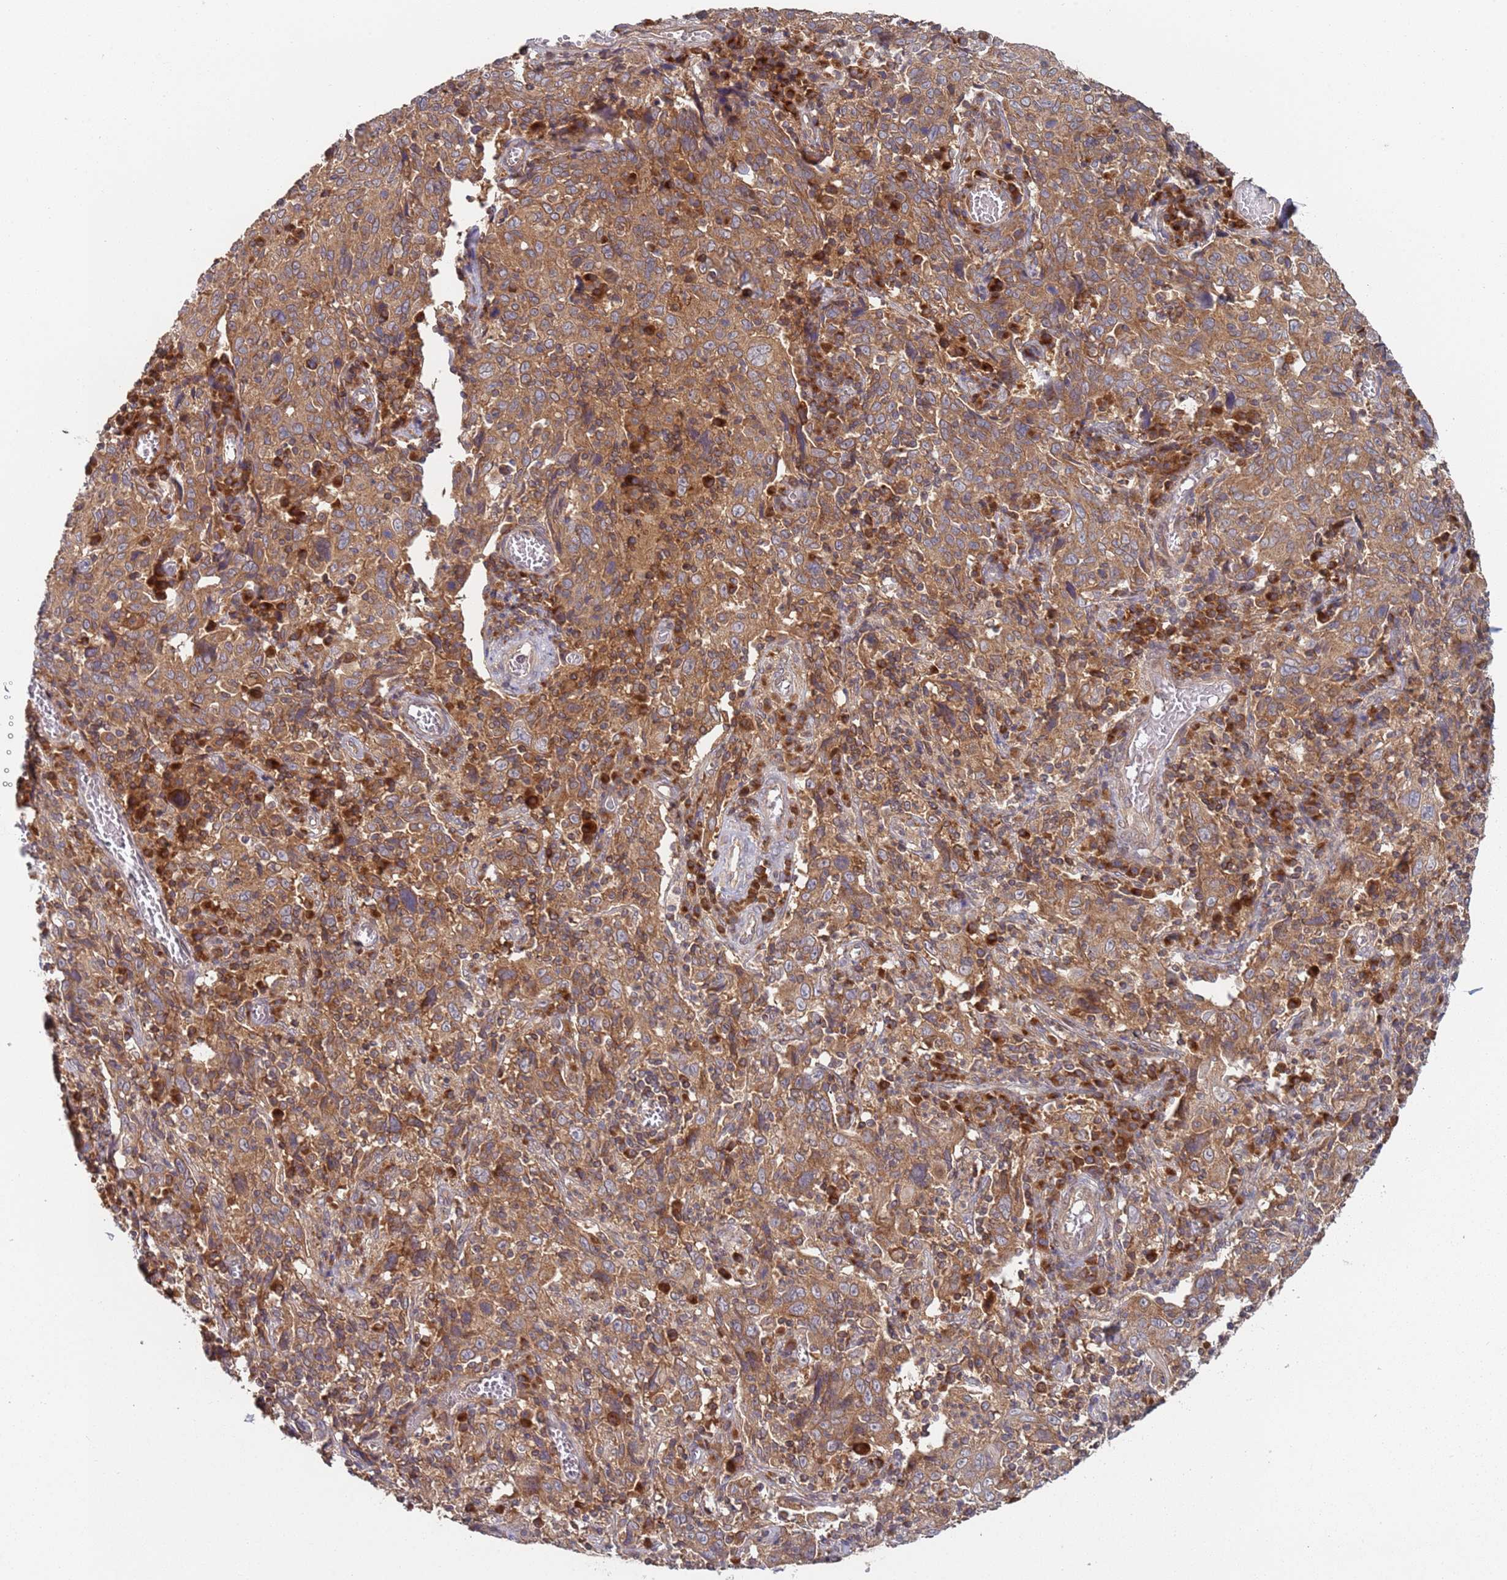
{"staining": {"intensity": "moderate", "quantity": ">75%", "location": "cytoplasmic/membranous"}, "tissue": "cervical cancer", "cell_type": "Tumor cells", "image_type": "cancer", "snomed": [{"axis": "morphology", "description": "Squamous cell carcinoma, NOS"}, {"axis": "topography", "description": "Cervix"}], "caption": "Immunohistochemical staining of human cervical cancer exhibits medium levels of moderate cytoplasmic/membranous expression in approximately >75% of tumor cells.", "gene": "OR5A2", "patient": {"sex": "female", "age": 46}}